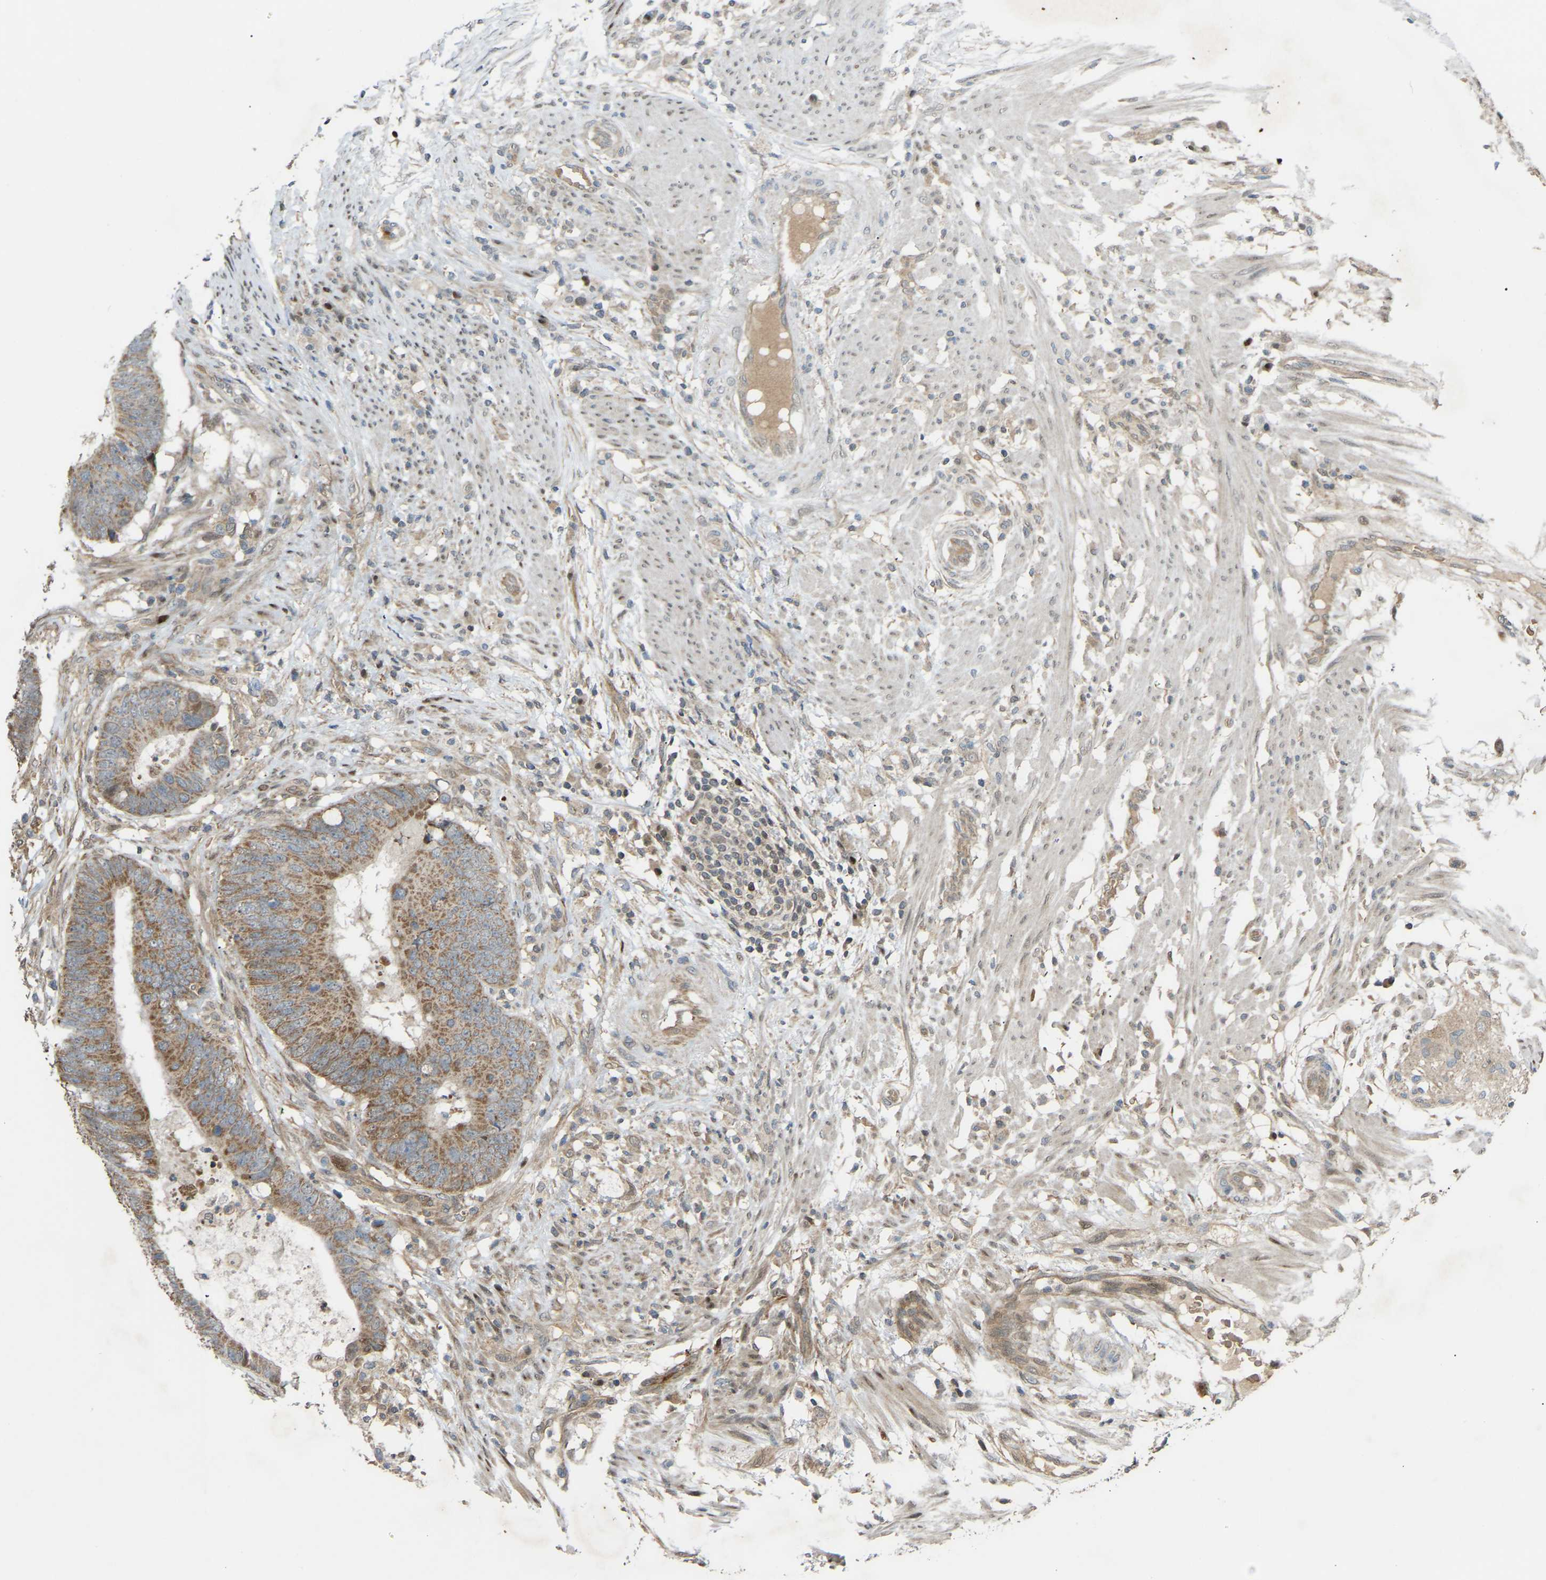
{"staining": {"intensity": "moderate", "quantity": ">75%", "location": "cytoplasmic/membranous"}, "tissue": "colorectal cancer", "cell_type": "Tumor cells", "image_type": "cancer", "snomed": [{"axis": "morphology", "description": "Adenocarcinoma, NOS"}, {"axis": "topography", "description": "Colon"}], "caption": "An IHC photomicrograph of tumor tissue is shown. Protein staining in brown highlights moderate cytoplasmic/membranous positivity in adenocarcinoma (colorectal) within tumor cells.", "gene": "C21orf91", "patient": {"sex": "male", "age": 56}}